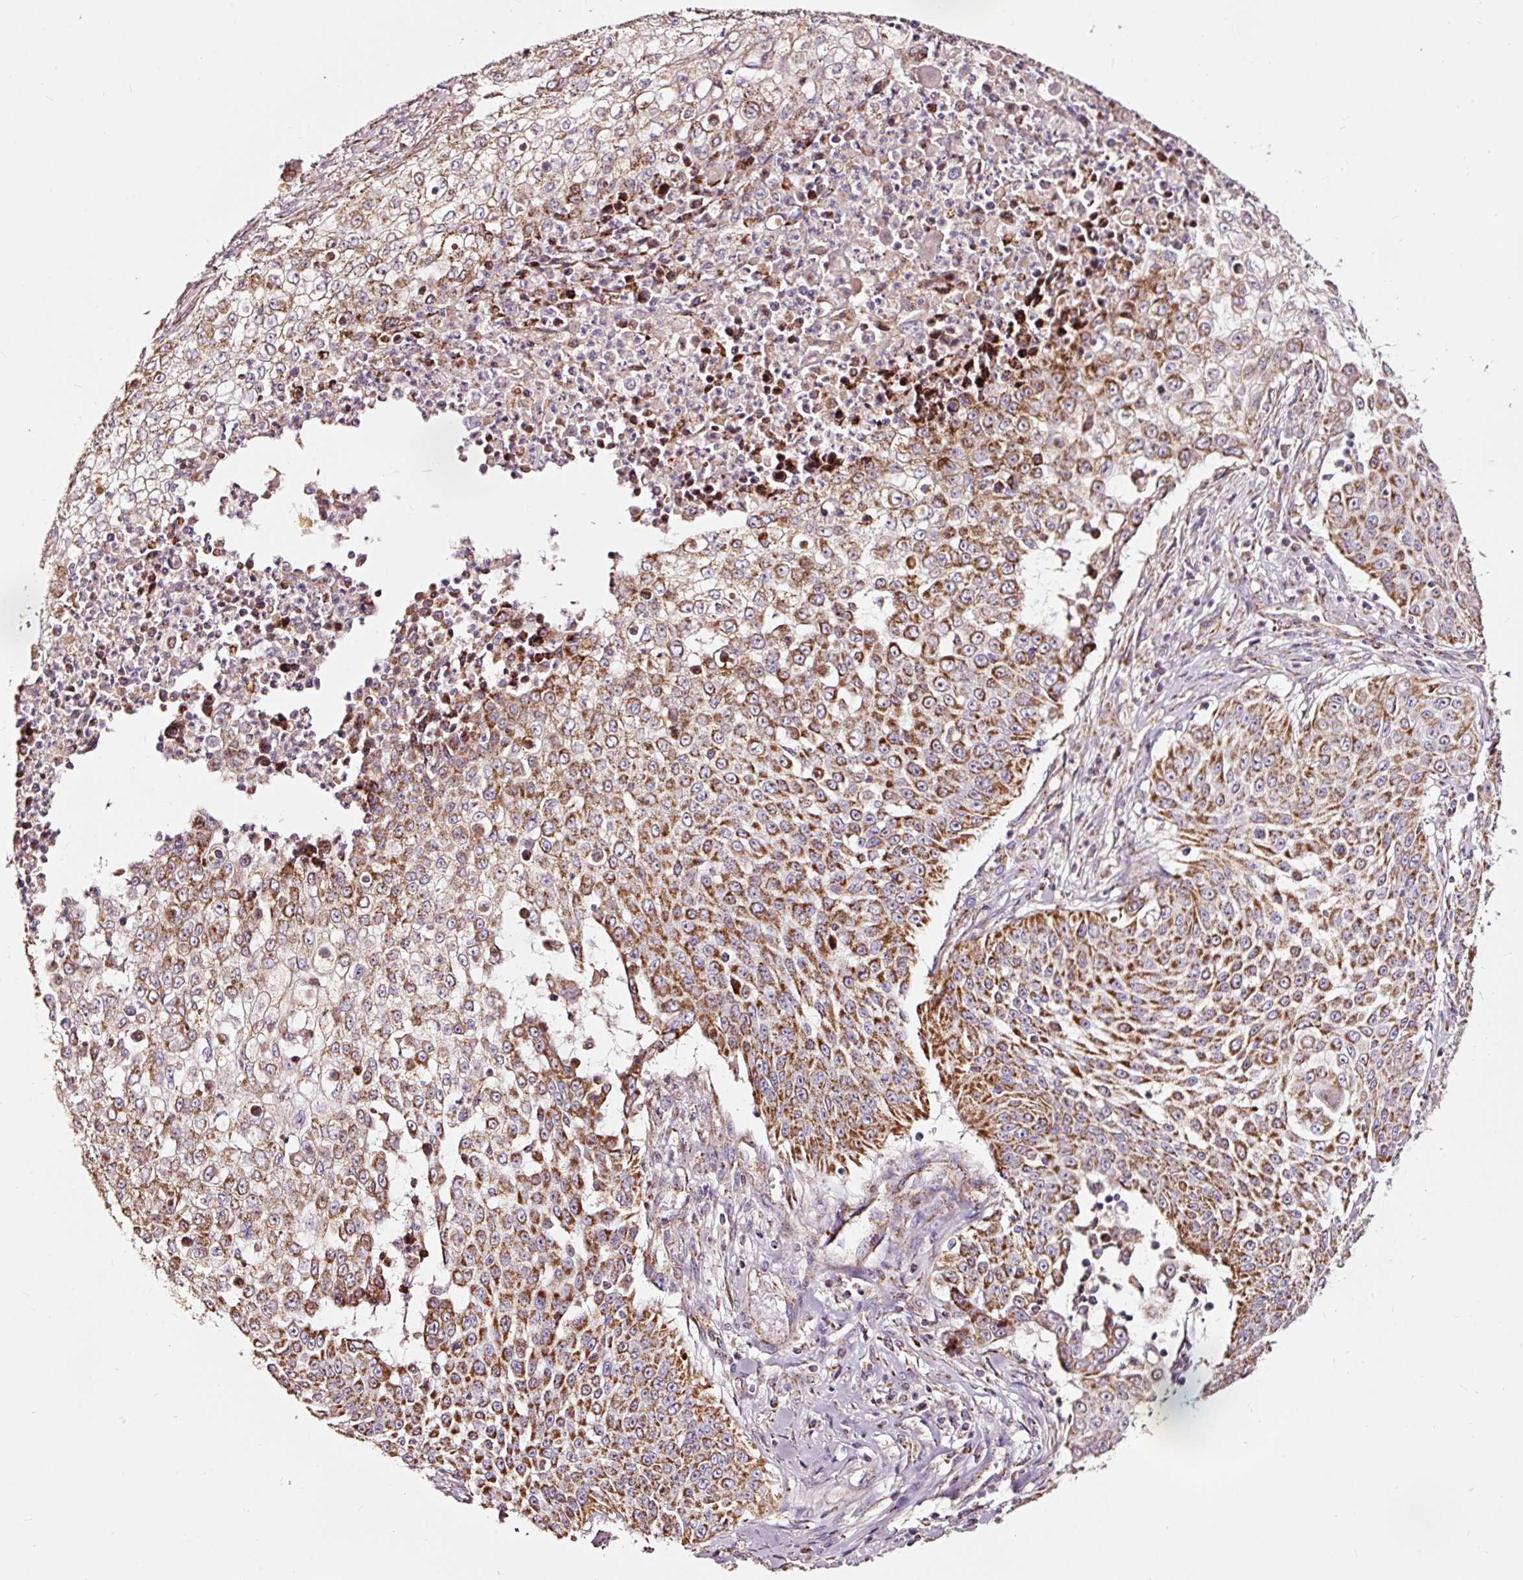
{"staining": {"intensity": "strong", "quantity": "25%-75%", "location": "cytoplasmic/membranous"}, "tissue": "skin cancer", "cell_type": "Tumor cells", "image_type": "cancer", "snomed": [{"axis": "morphology", "description": "Squamous cell carcinoma, NOS"}, {"axis": "topography", "description": "Skin"}], "caption": "Human skin cancer (squamous cell carcinoma) stained with a brown dye demonstrates strong cytoplasmic/membranous positive positivity in approximately 25%-75% of tumor cells.", "gene": "TPM1", "patient": {"sex": "male", "age": 24}}